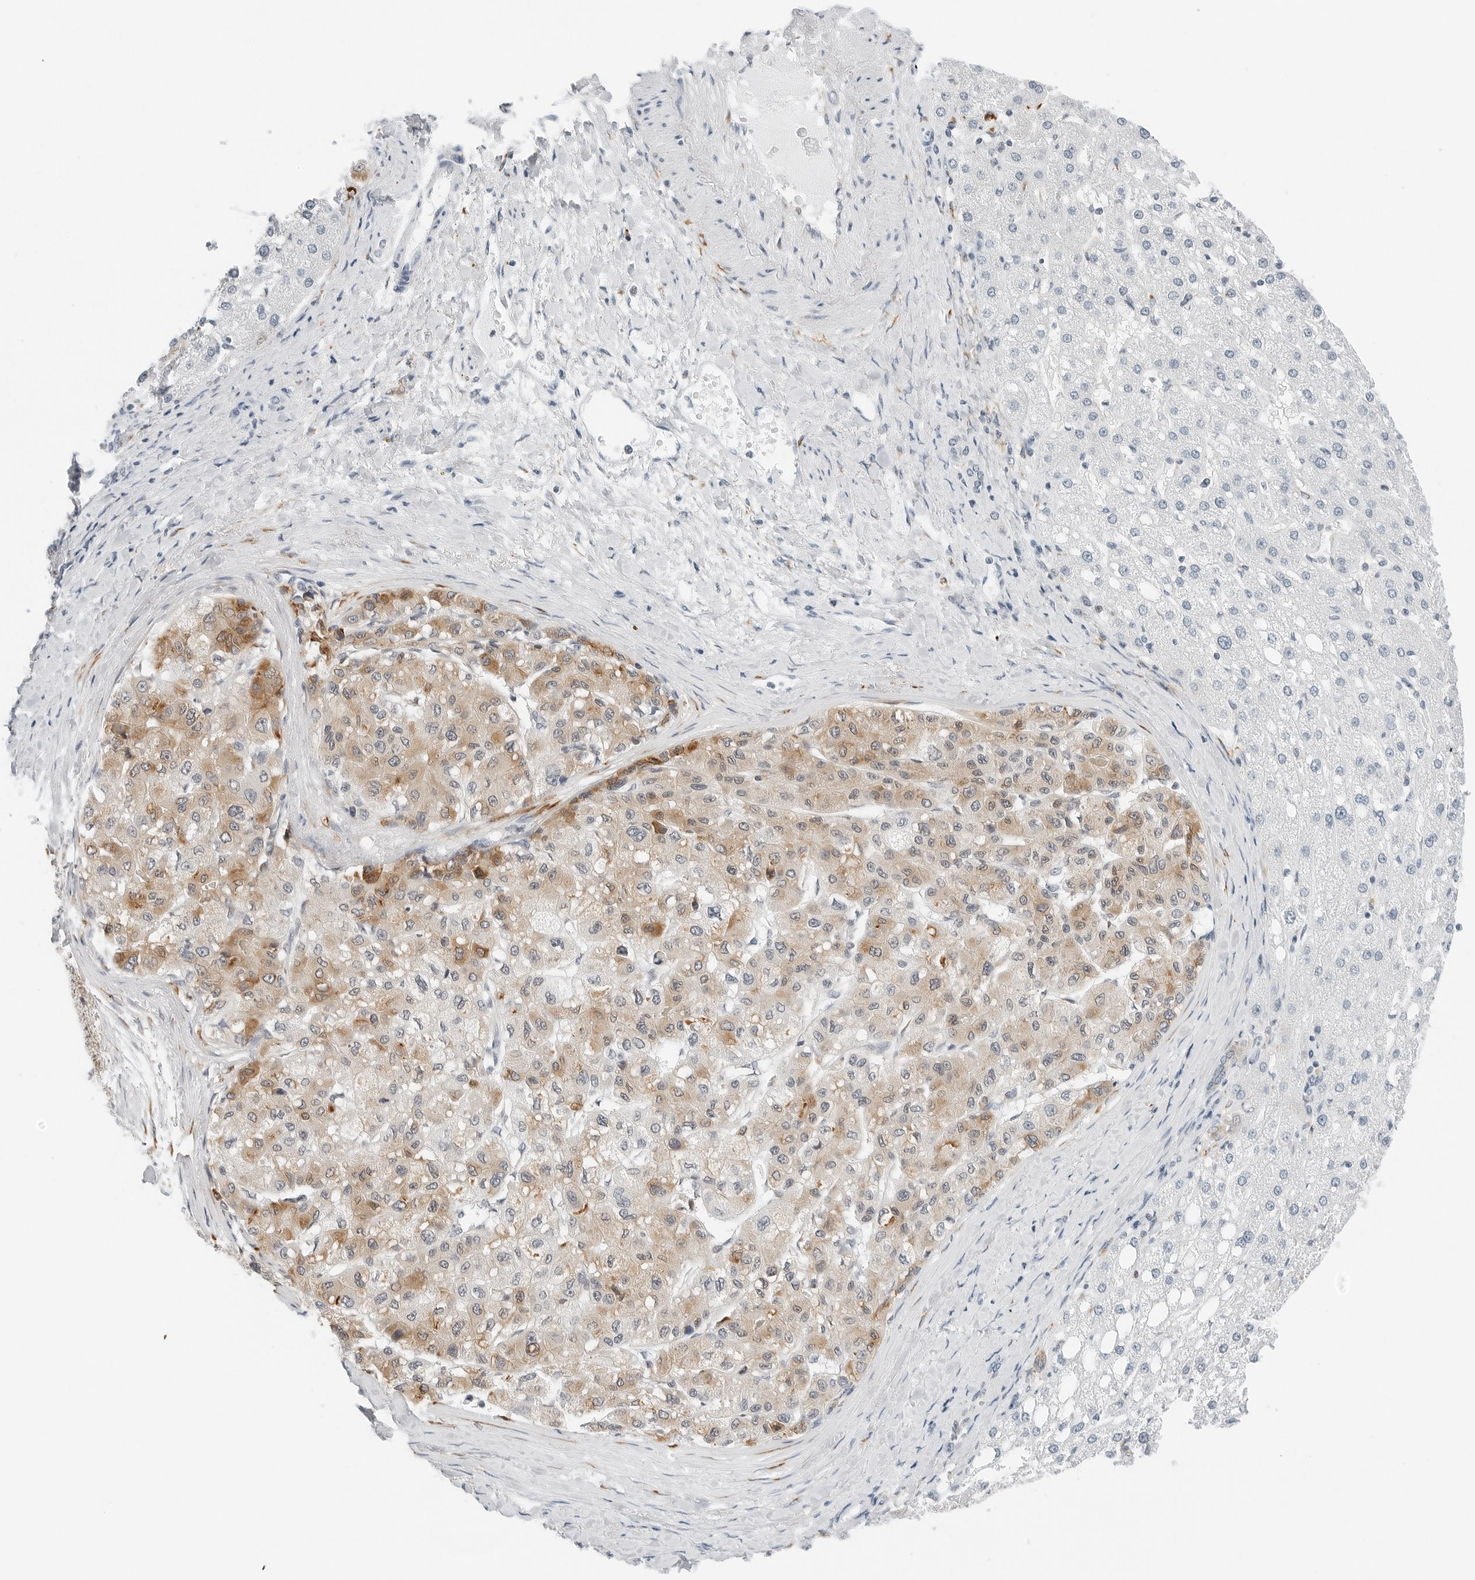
{"staining": {"intensity": "moderate", "quantity": "25%-75%", "location": "cytoplasmic/membranous"}, "tissue": "liver cancer", "cell_type": "Tumor cells", "image_type": "cancer", "snomed": [{"axis": "morphology", "description": "Carcinoma, Hepatocellular, NOS"}, {"axis": "topography", "description": "Liver"}], "caption": "A high-resolution micrograph shows immunohistochemistry staining of liver hepatocellular carcinoma, which exhibits moderate cytoplasmic/membranous staining in approximately 25%-75% of tumor cells.", "gene": "P4HA2", "patient": {"sex": "male", "age": 80}}